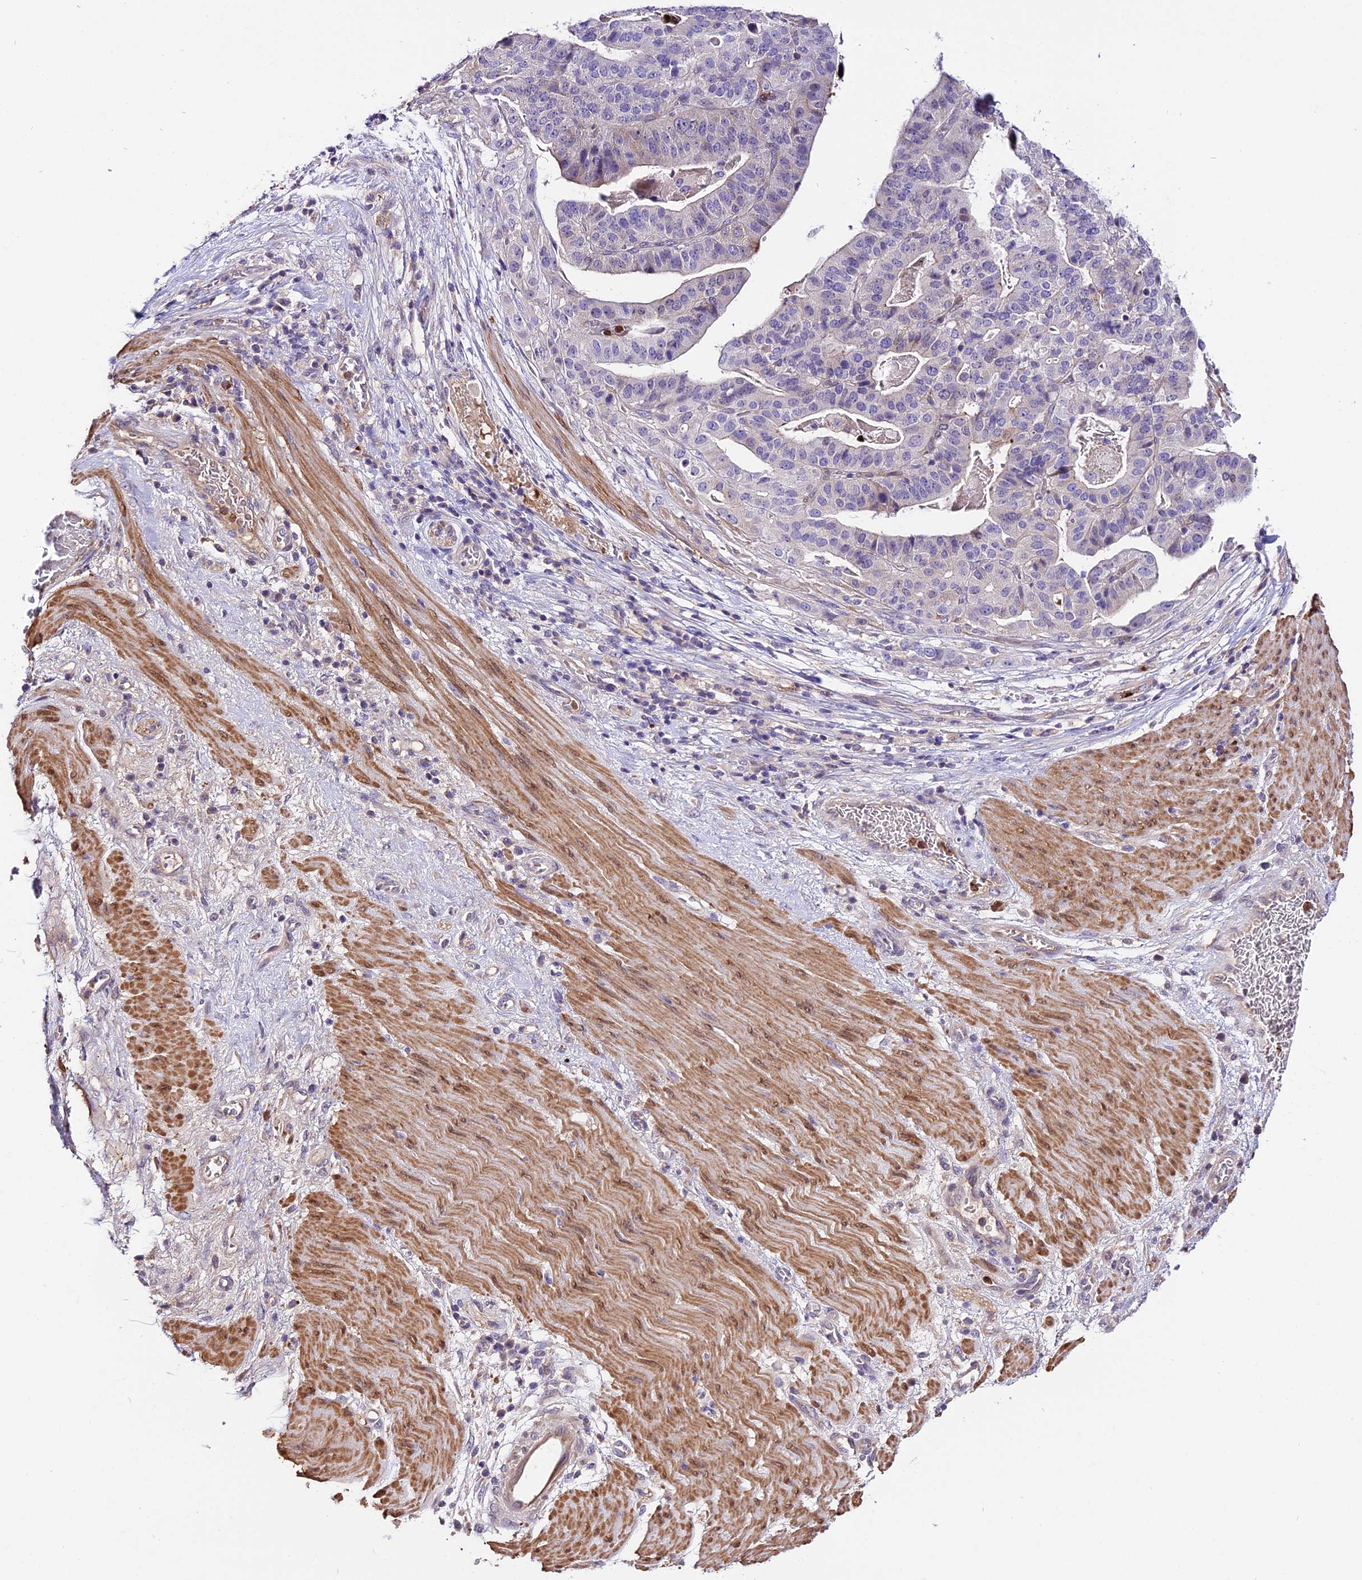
{"staining": {"intensity": "negative", "quantity": "none", "location": "none"}, "tissue": "stomach cancer", "cell_type": "Tumor cells", "image_type": "cancer", "snomed": [{"axis": "morphology", "description": "Adenocarcinoma, NOS"}, {"axis": "topography", "description": "Stomach"}], "caption": "Human adenocarcinoma (stomach) stained for a protein using IHC demonstrates no positivity in tumor cells.", "gene": "MAP3K7CL", "patient": {"sex": "male", "age": 48}}